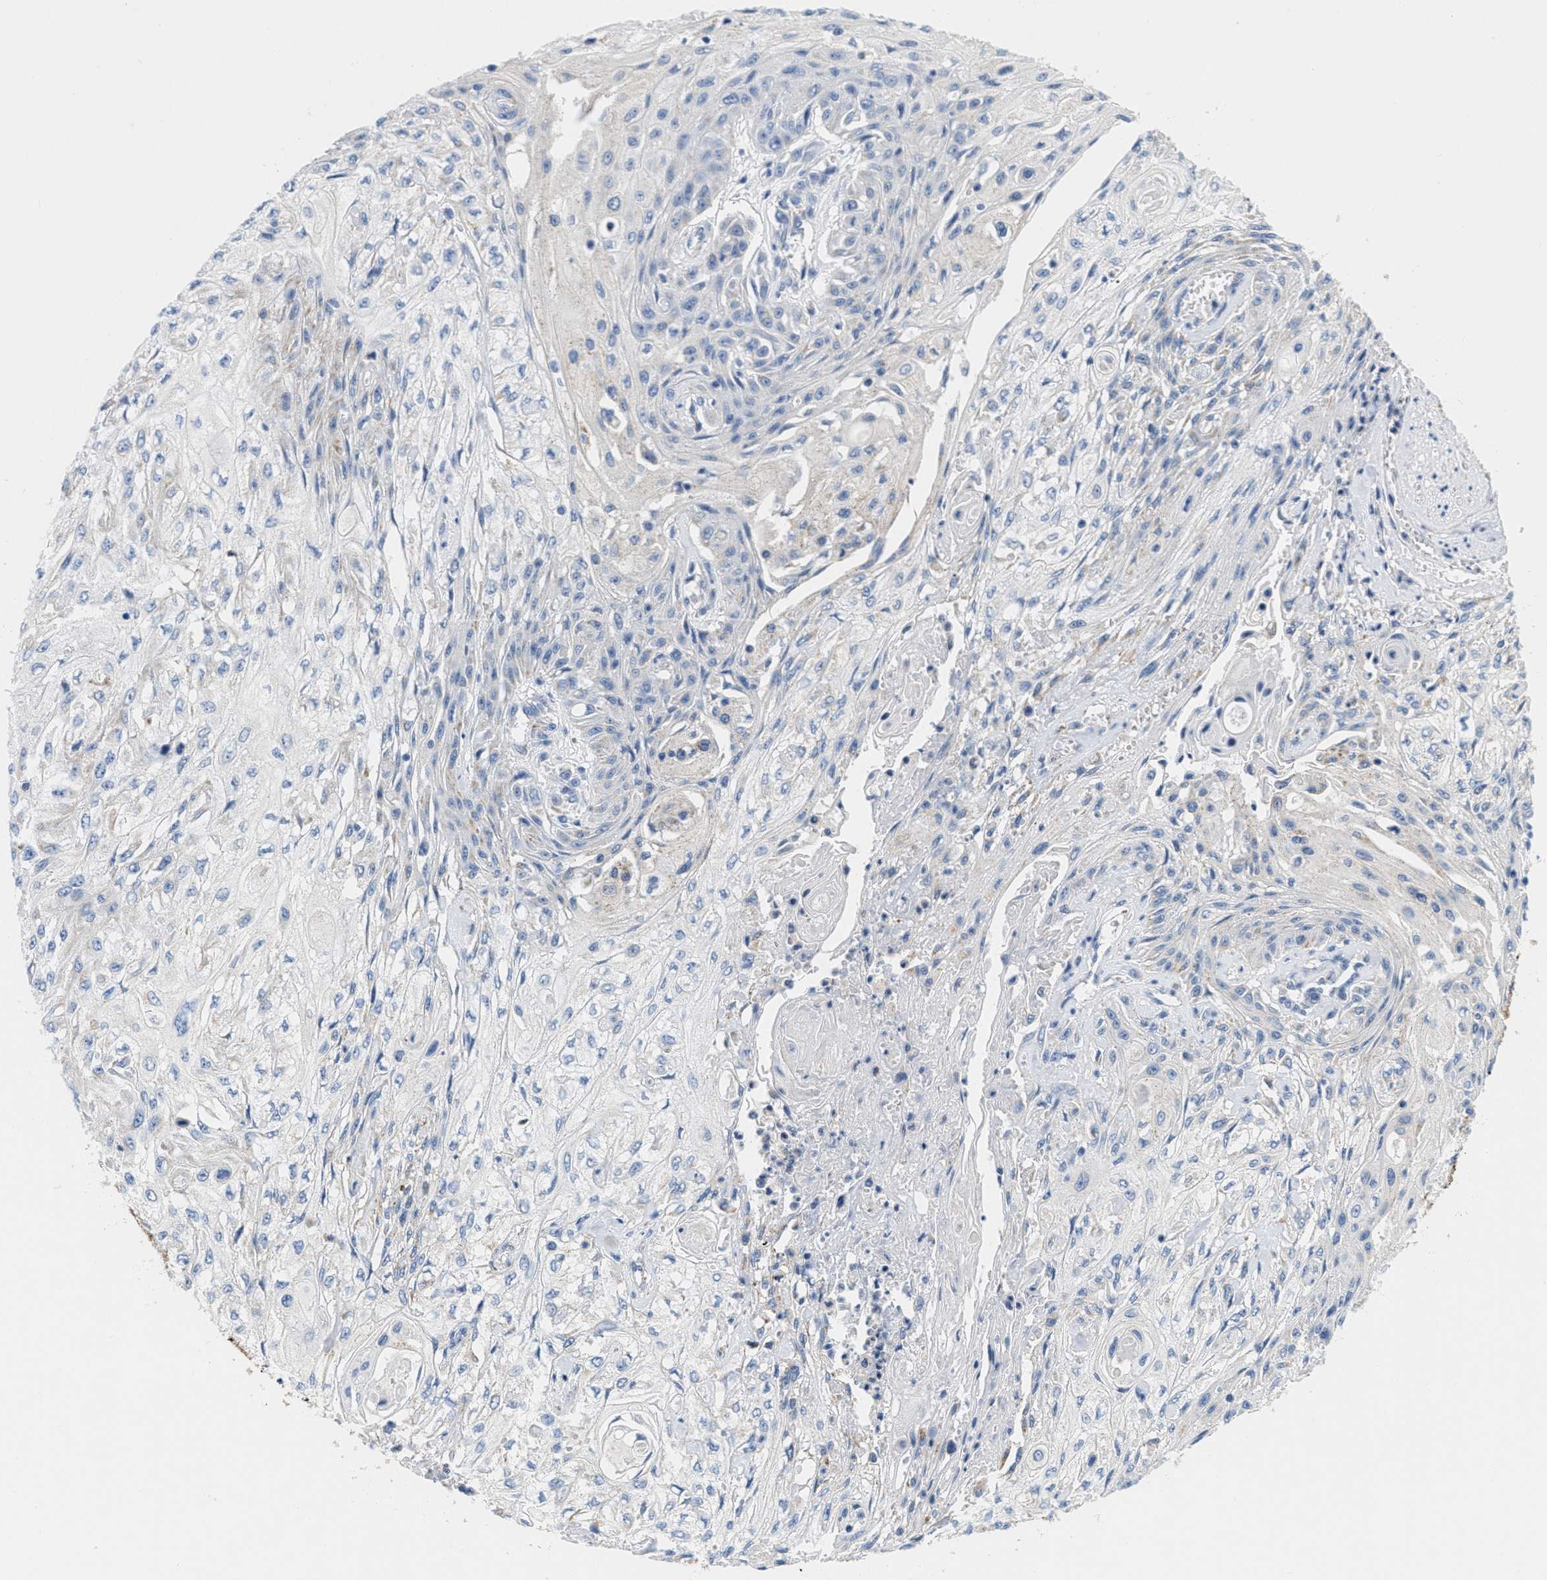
{"staining": {"intensity": "negative", "quantity": "none", "location": "none"}, "tissue": "skin cancer", "cell_type": "Tumor cells", "image_type": "cancer", "snomed": [{"axis": "morphology", "description": "Squamous cell carcinoma, NOS"}, {"axis": "morphology", "description": "Squamous cell carcinoma, metastatic, NOS"}, {"axis": "topography", "description": "Skin"}, {"axis": "topography", "description": "Lymph node"}], "caption": "A high-resolution histopathology image shows immunohistochemistry (IHC) staining of skin cancer, which shows no significant positivity in tumor cells.", "gene": "KCNJ5", "patient": {"sex": "male", "age": 75}}